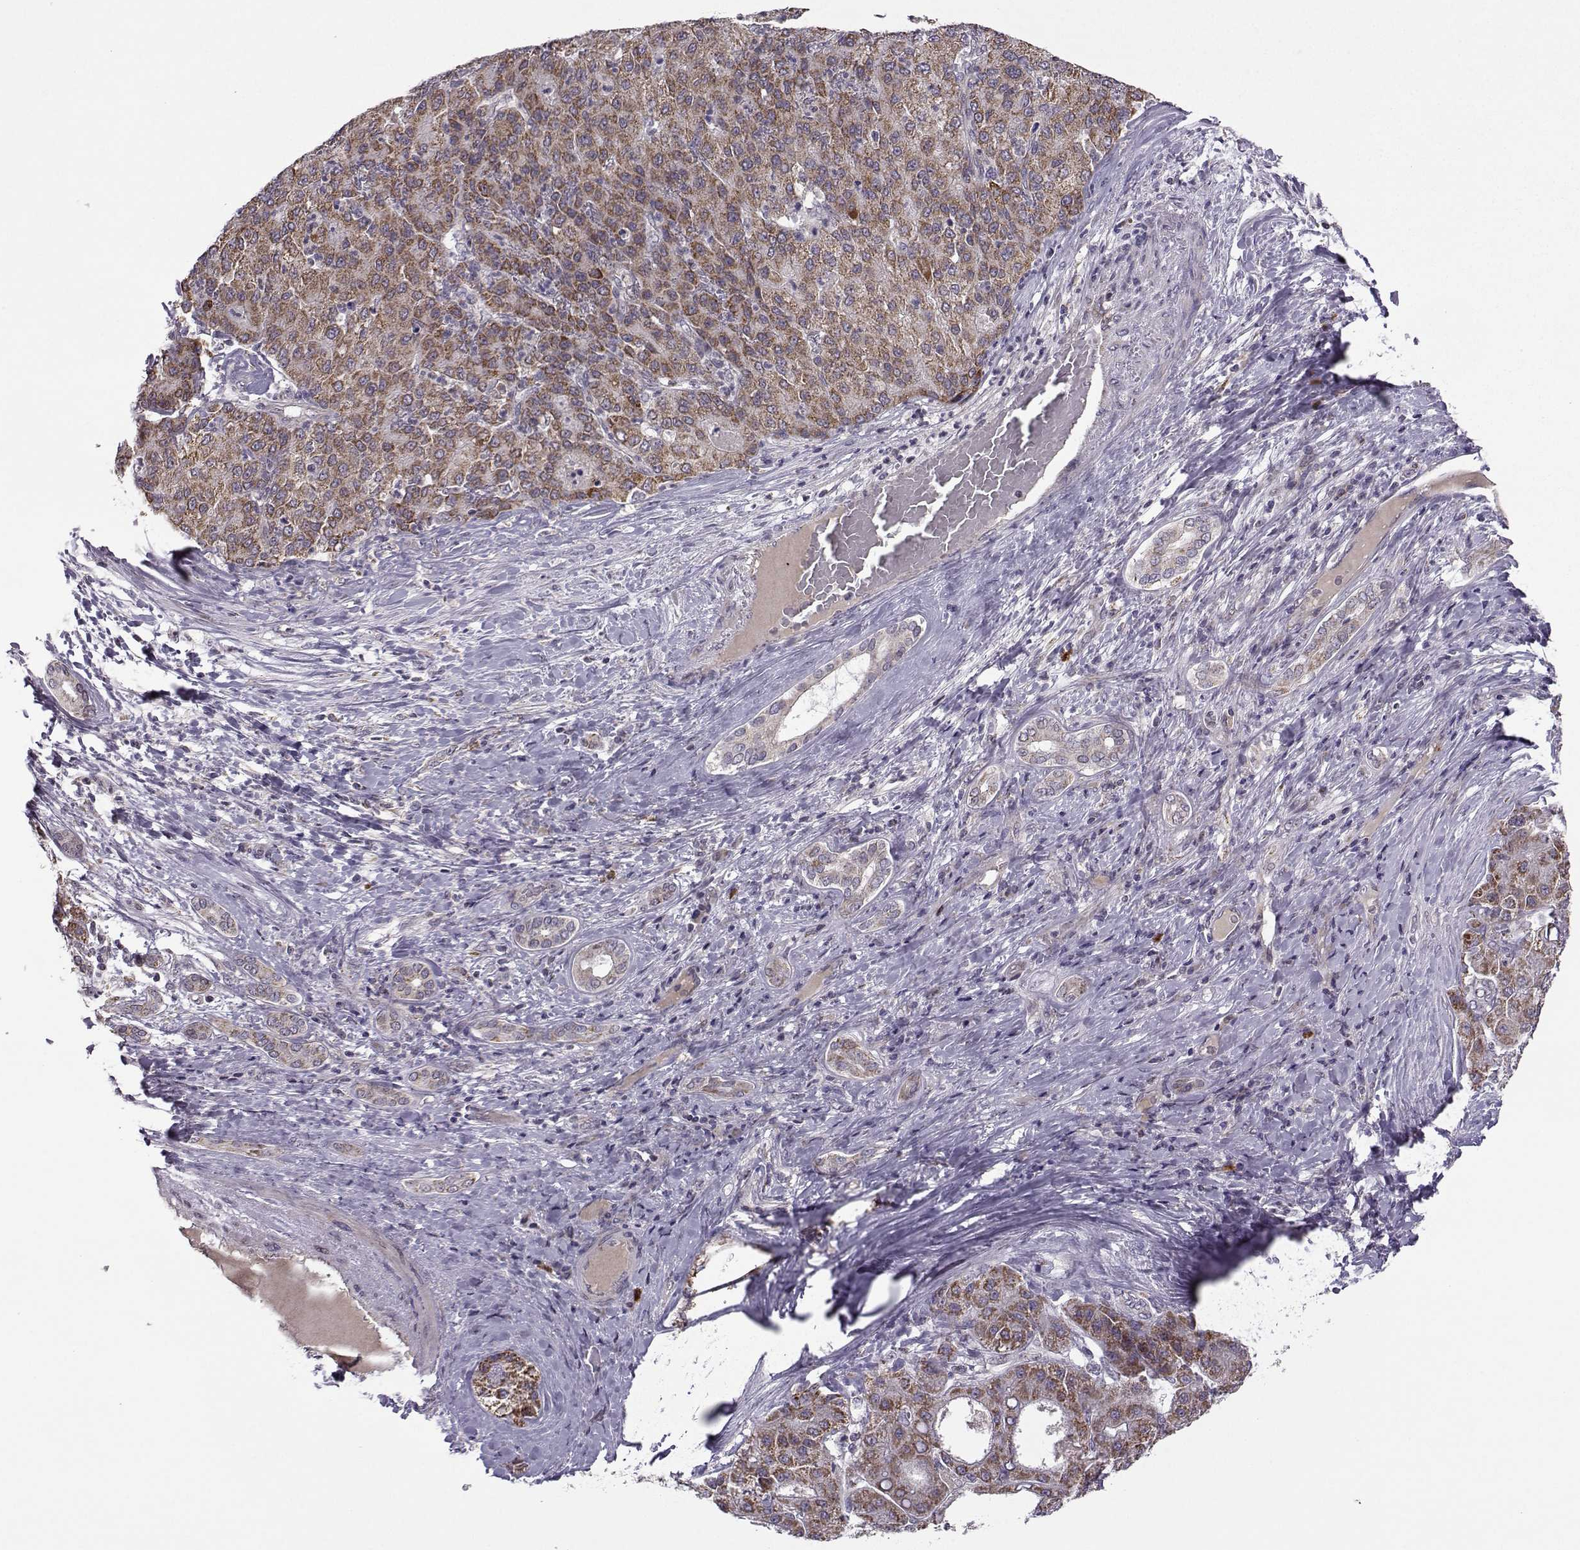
{"staining": {"intensity": "moderate", "quantity": ">75%", "location": "cytoplasmic/membranous"}, "tissue": "liver cancer", "cell_type": "Tumor cells", "image_type": "cancer", "snomed": [{"axis": "morphology", "description": "Carcinoma, Hepatocellular, NOS"}, {"axis": "topography", "description": "Liver"}], "caption": "Tumor cells display medium levels of moderate cytoplasmic/membranous positivity in about >75% of cells in hepatocellular carcinoma (liver).", "gene": "NECAB3", "patient": {"sex": "male", "age": 65}}